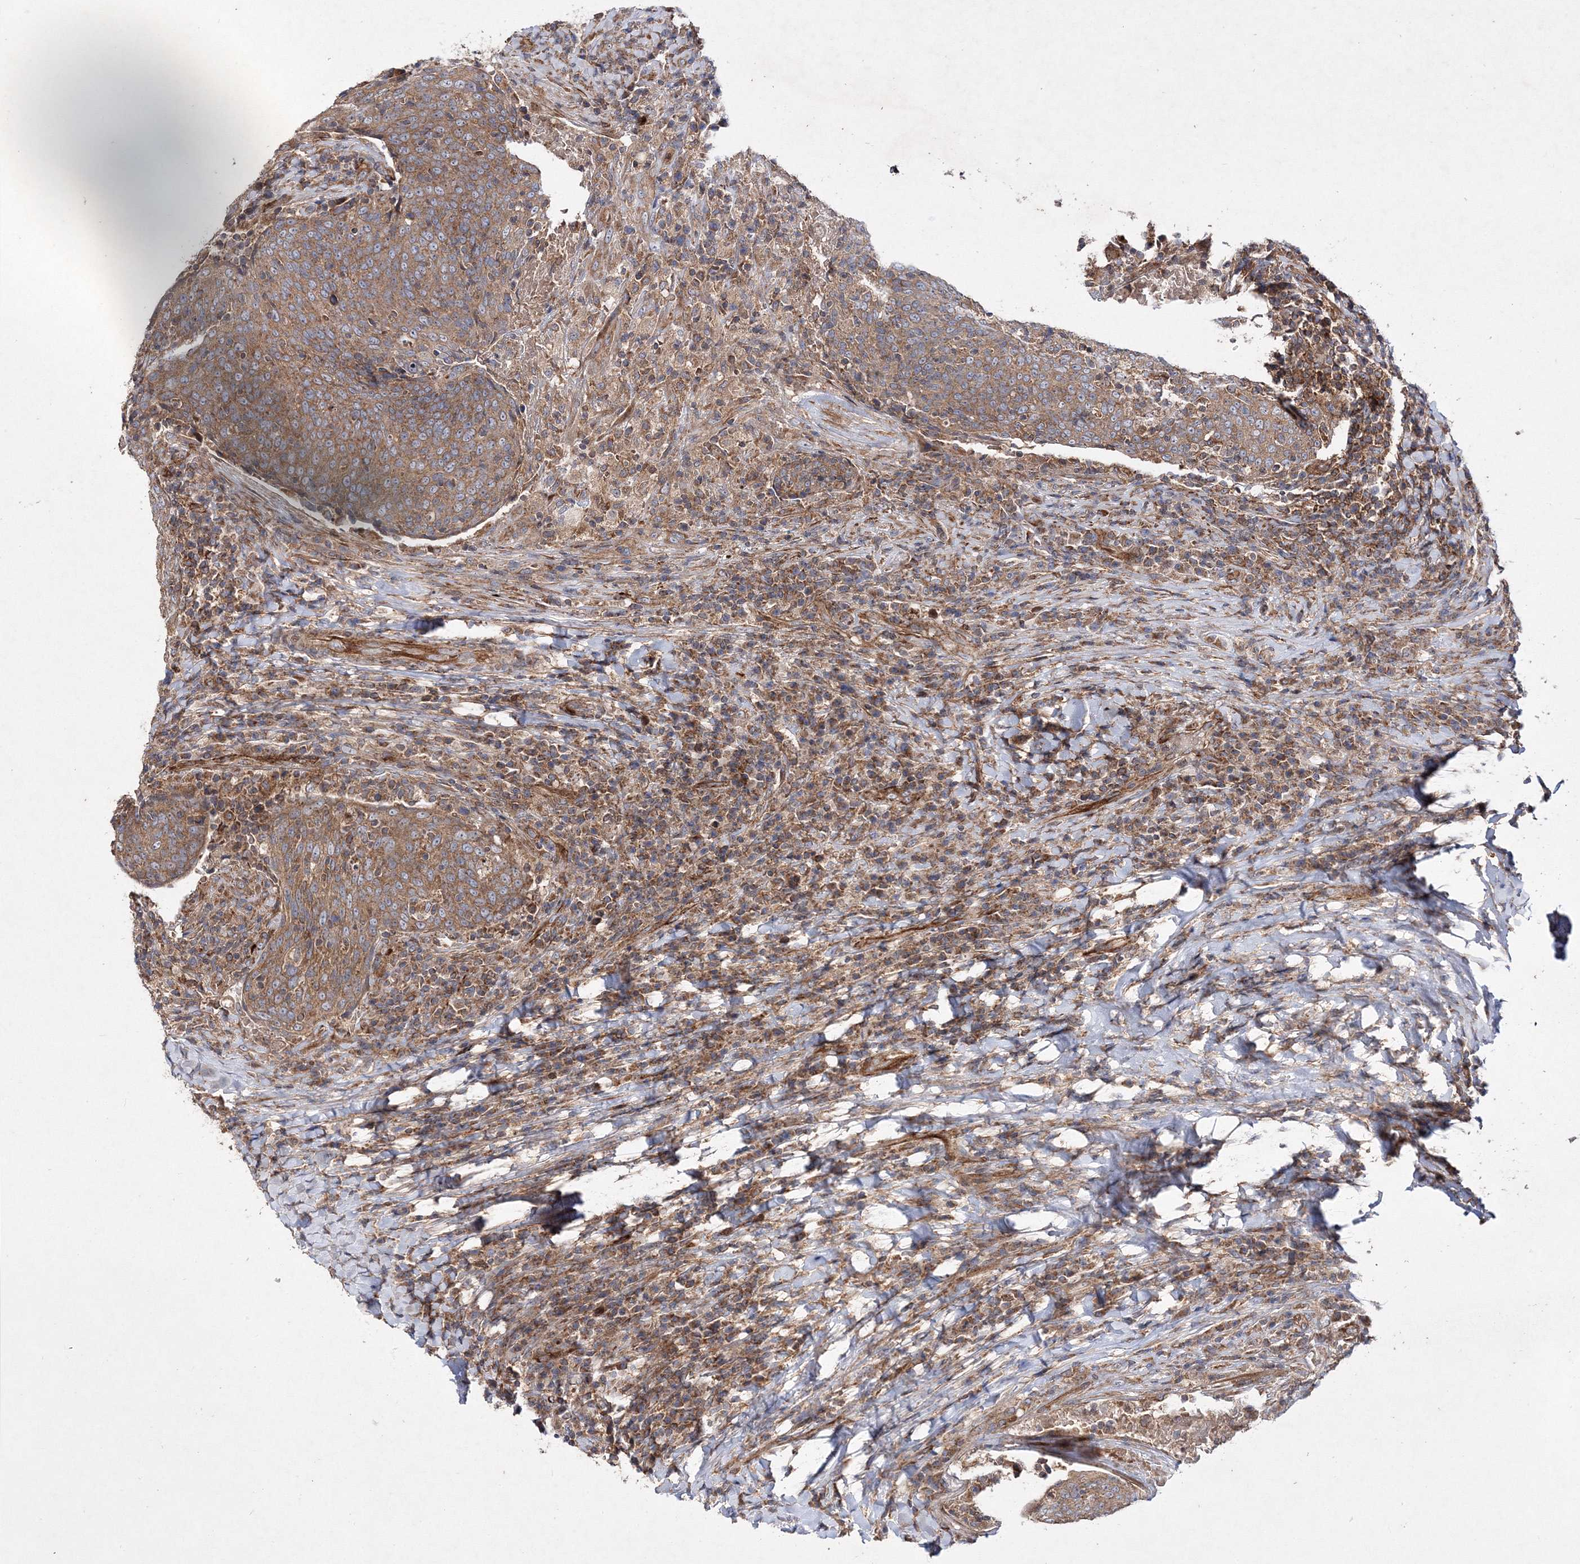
{"staining": {"intensity": "moderate", "quantity": ">75%", "location": "cytoplasmic/membranous"}, "tissue": "head and neck cancer", "cell_type": "Tumor cells", "image_type": "cancer", "snomed": [{"axis": "morphology", "description": "Squamous cell carcinoma, NOS"}, {"axis": "morphology", "description": "Squamous cell carcinoma, metastatic, NOS"}, {"axis": "topography", "description": "Lymph node"}, {"axis": "topography", "description": "Head-Neck"}], "caption": "Immunohistochemistry (IHC) staining of head and neck cancer, which reveals medium levels of moderate cytoplasmic/membranous positivity in about >75% of tumor cells indicating moderate cytoplasmic/membranous protein staining. The staining was performed using DAB (brown) for protein detection and nuclei were counterstained in hematoxylin (blue).", "gene": "DNAJC13", "patient": {"sex": "male", "age": 62}}